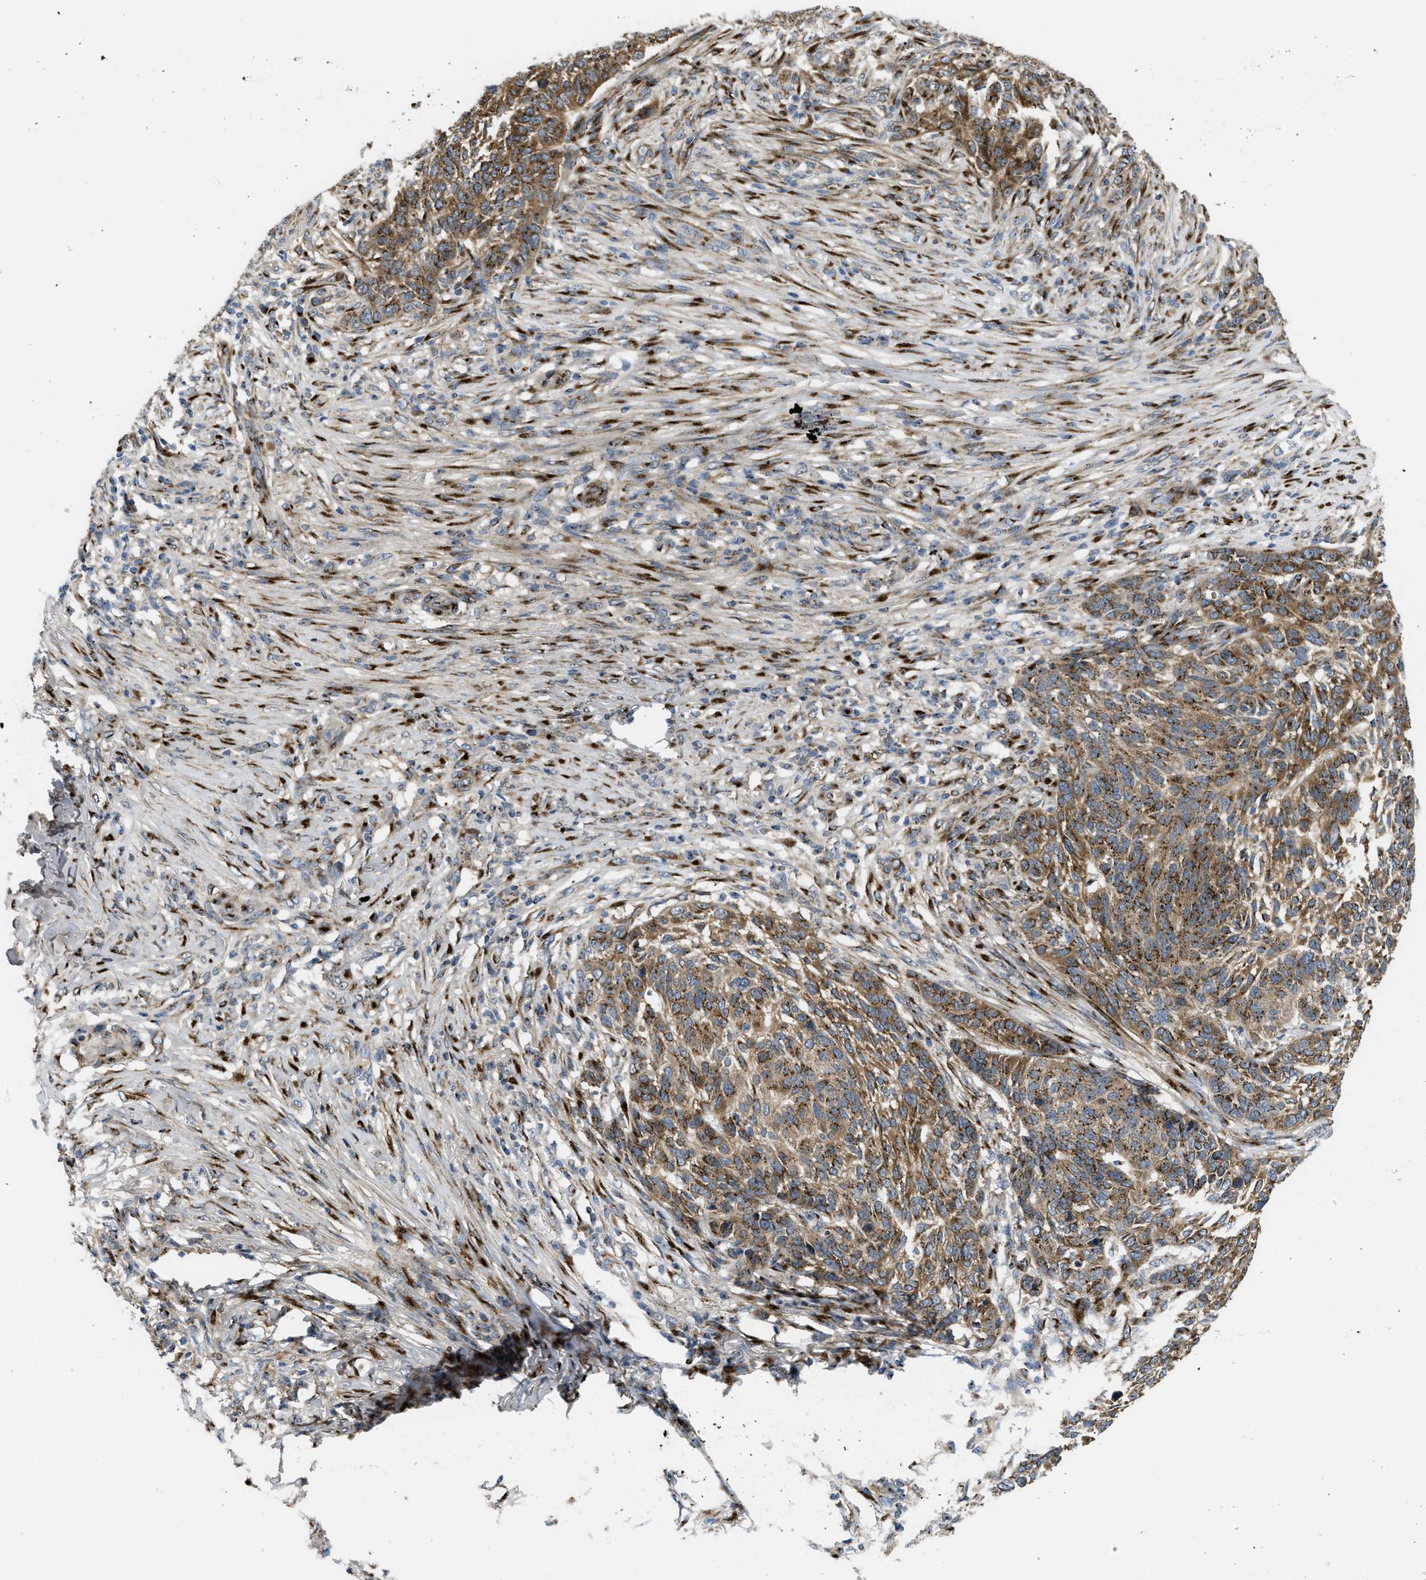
{"staining": {"intensity": "moderate", "quantity": ">75%", "location": "cytoplasmic/membranous"}, "tissue": "skin cancer", "cell_type": "Tumor cells", "image_type": "cancer", "snomed": [{"axis": "morphology", "description": "Basal cell carcinoma"}, {"axis": "topography", "description": "Skin"}], "caption": "Human skin basal cell carcinoma stained for a protein (brown) reveals moderate cytoplasmic/membranous positive positivity in approximately >75% of tumor cells.", "gene": "ZNF70", "patient": {"sex": "male", "age": 85}}